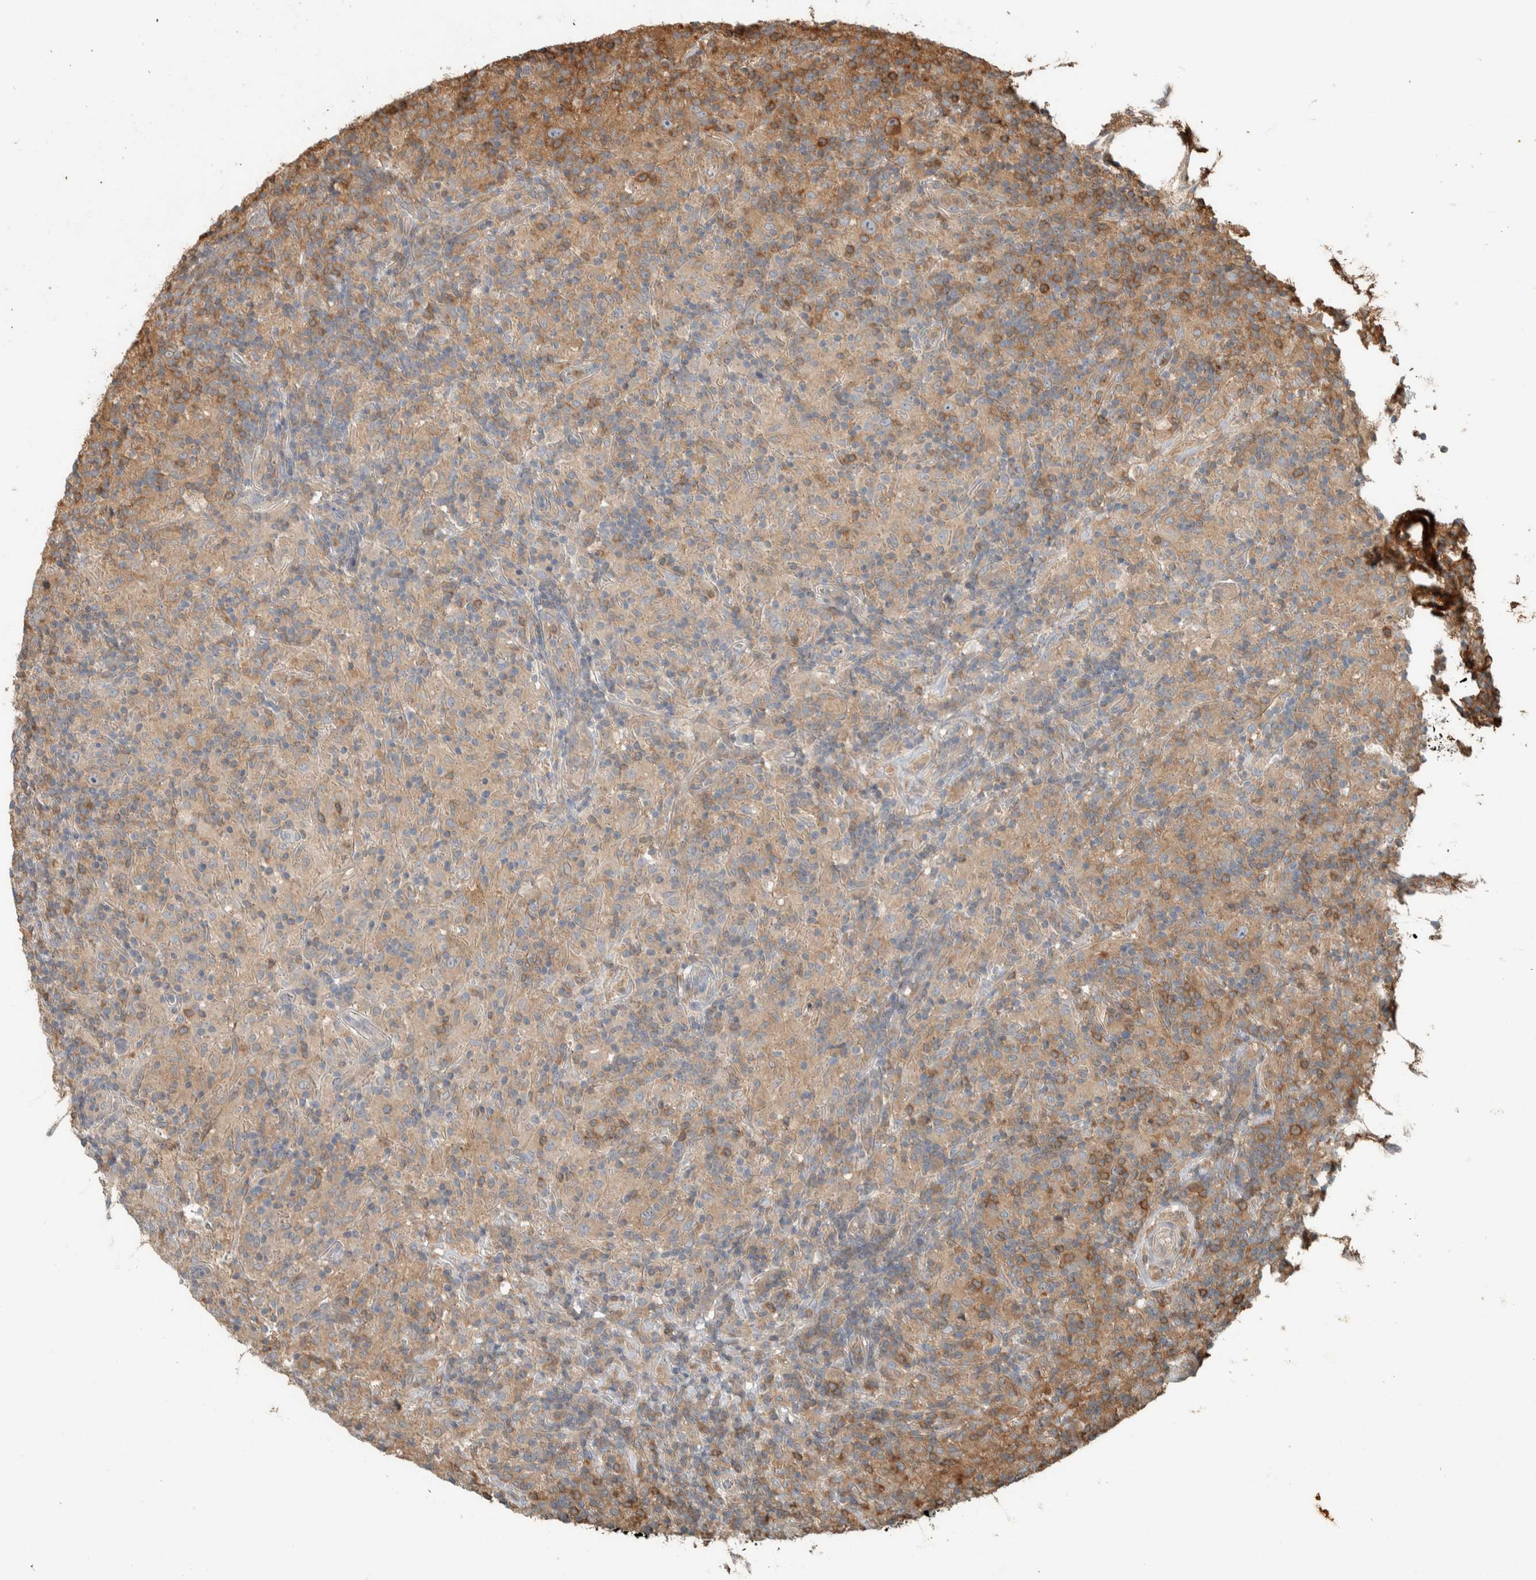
{"staining": {"intensity": "weak", "quantity": ">75%", "location": "cytoplasmic/membranous"}, "tissue": "lymphoma", "cell_type": "Tumor cells", "image_type": "cancer", "snomed": [{"axis": "morphology", "description": "Hodgkin's disease, NOS"}, {"axis": "topography", "description": "Lymph node"}], "caption": "Hodgkin's disease stained for a protein shows weak cytoplasmic/membranous positivity in tumor cells.", "gene": "CNTROB", "patient": {"sex": "male", "age": 70}}